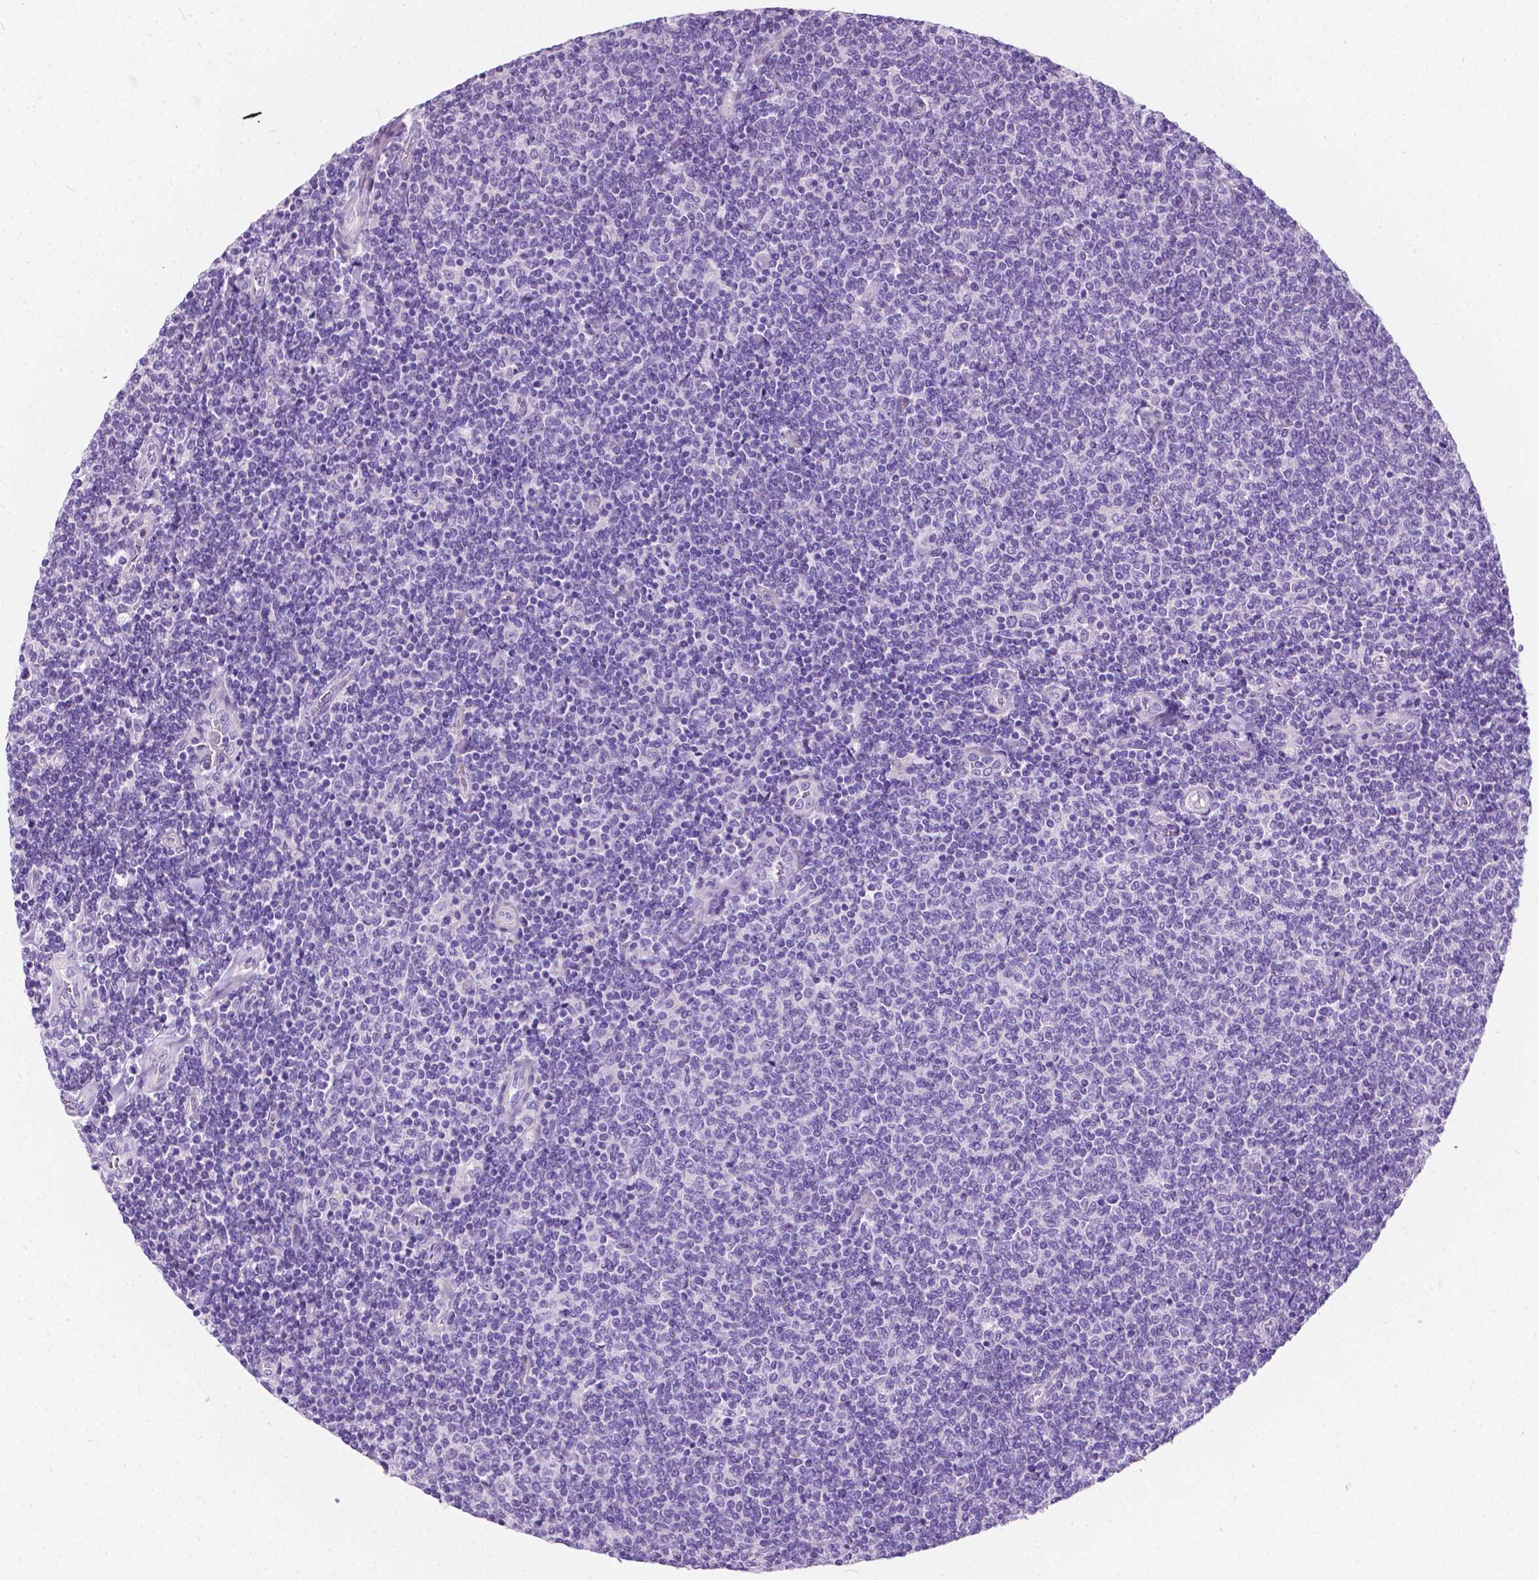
{"staining": {"intensity": "negative", "quantity": "none", "location": "none"}, "tissue": "lymphoma", "cell_type": "Tumor cells", "image_type": "cancer", "snomed": [{"axis": "morphology", "description": "Malignant lymphoma, non-Hodgkin's type, Low grade"}, {"axis": "topography", "description": "Lymph node"}], "caption": "This is an immunohistochemistry (IHC) image of low-grade malignant lymphoma, non-Hodgkin's type. There is no expression in tumor cells.", "gene": "GNAO1", "patient": {"sex": "male", "age": 52}}